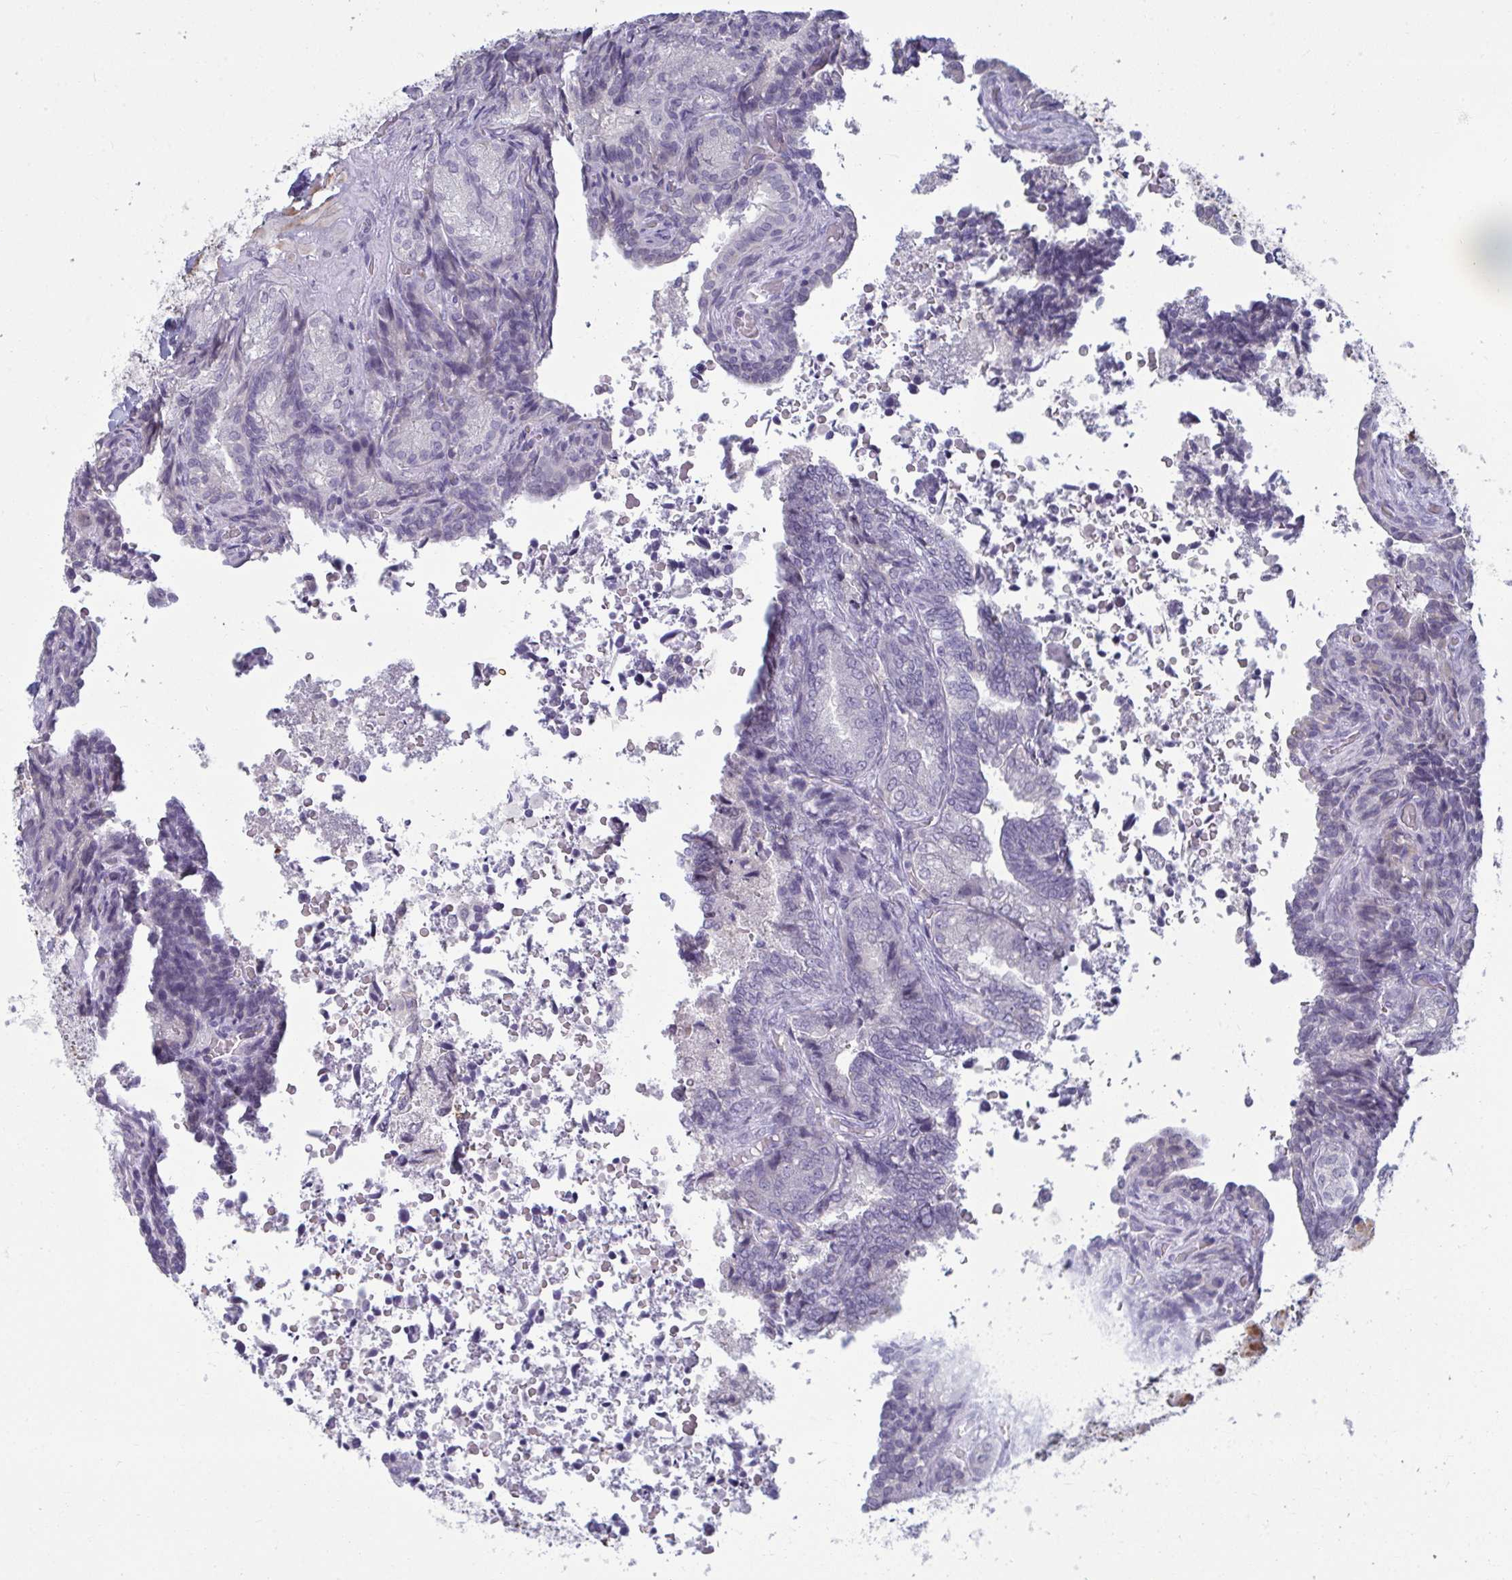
{"staining": {"intensity": "negative", "quantity": "none", "location": "none"}, "tissue": "seminal vesicle", "cell_type": "Glandular cells", "image_type": "normal", "snomed": [{"axis": "morphology", "description": "Normal tissue, NOS"}, {"axis": "topography", "description": "Seminal veicle"}], "caption": "Immunohistochemistry (IHC) histopathology image of unremarkable seminal vesicle: seminal vesicle stained with DAB (3,3'-diaminobenzidine) displays no significant protein positivity in glandular cells.", "gene": "RNASEH1", "patient": {"sex": "male", "age": 68}}